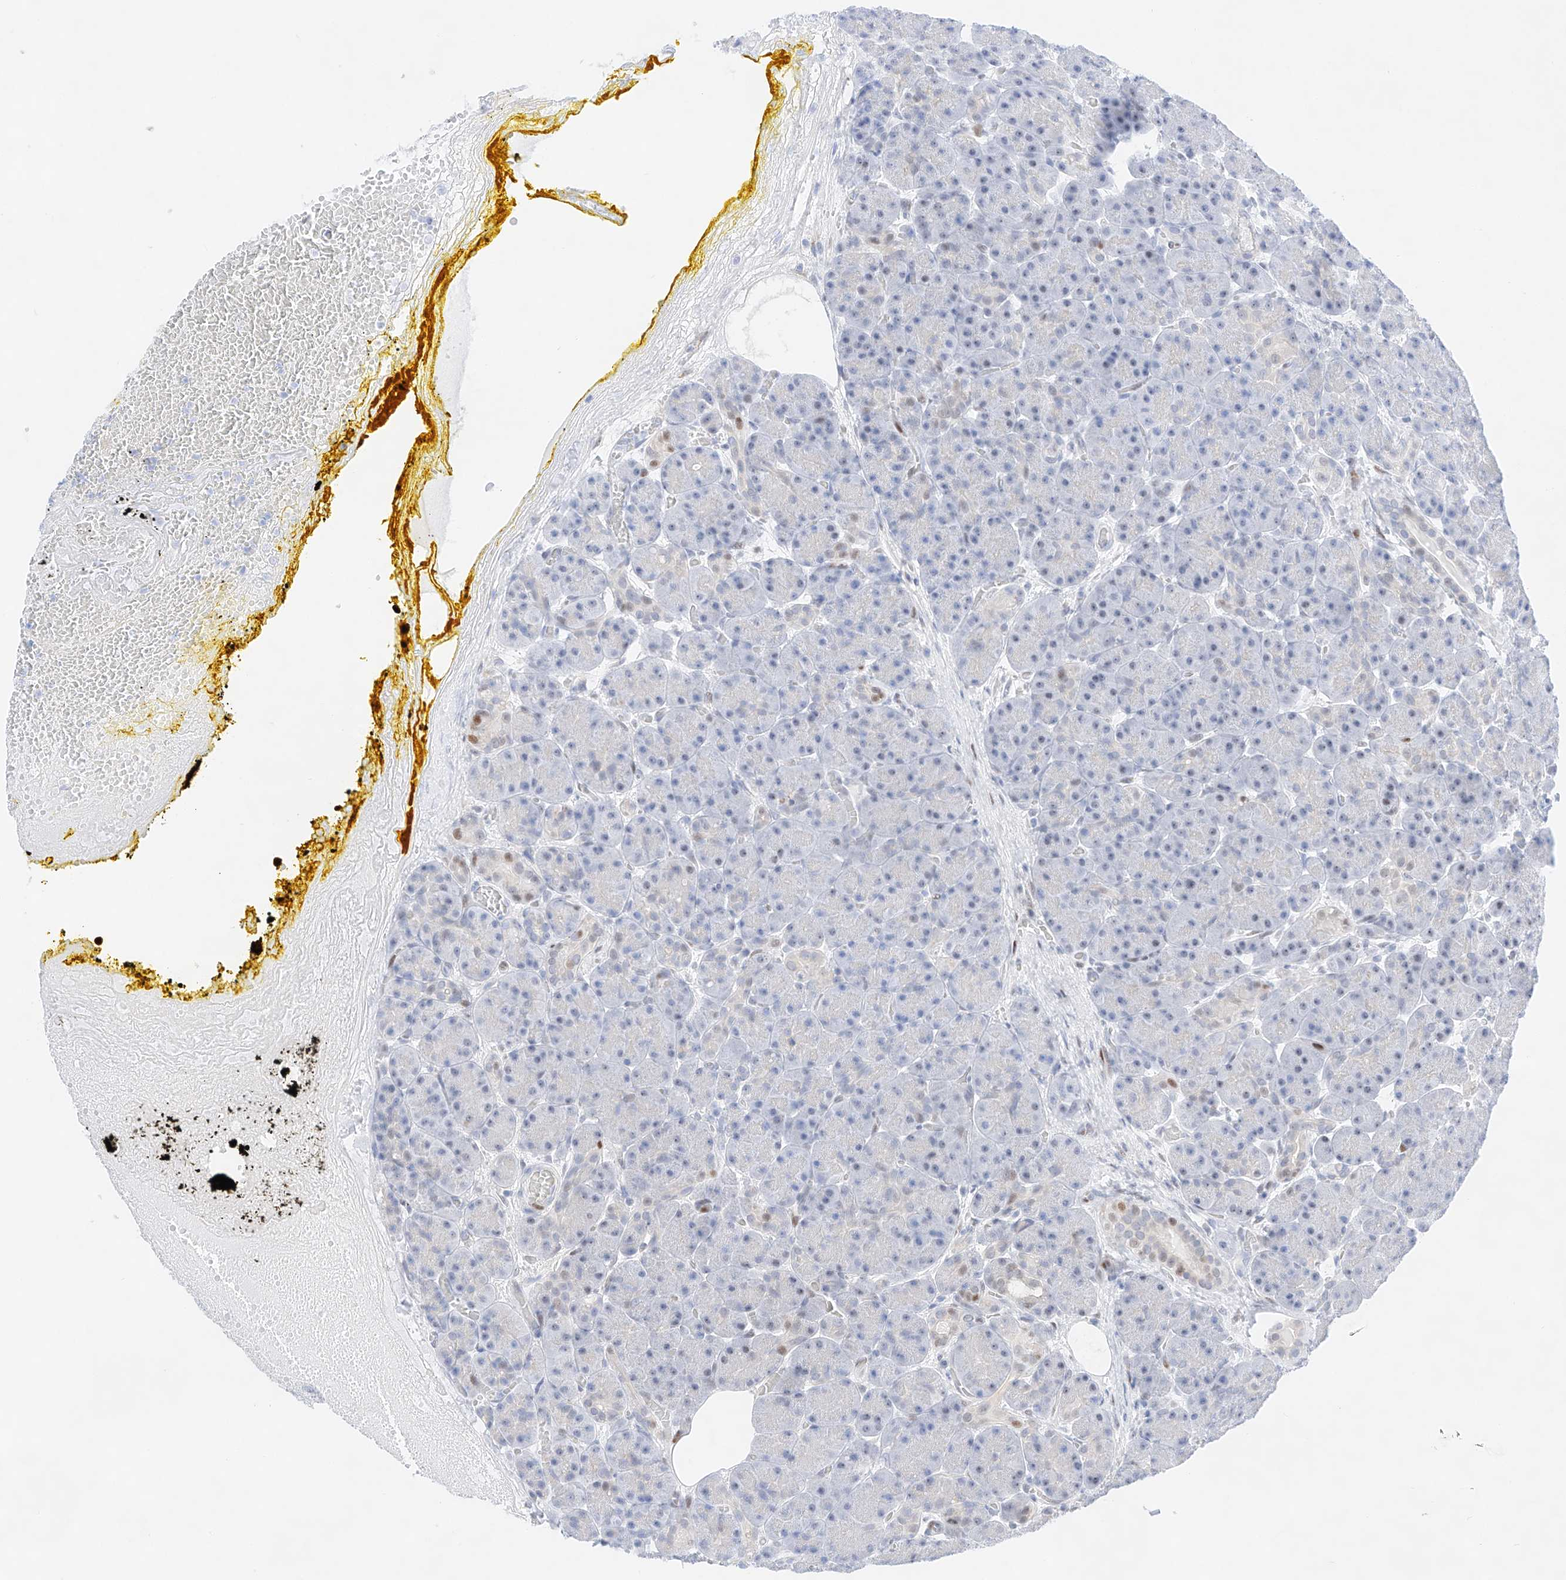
{"staining": {"intensity": "negative", "quantity": "none", "location": "none"}, "tissue": "pancreas", "cell_type": "Exocrine glandular cells", "image_type": "normal", "snomed": [{"axis": "morphology", "description": "Normal tissue, NOS"}, {"axis": "topography", "description": "Pancreas"}], "caption": "Exocrine glandular cells show no significant protein expression in unremarkable pancreas. Brightfield microscopy of IHC stained with DAB (3,3'-diaminobenzidine) (brown) and hematoxylin (blue), captured at high magnification.", "gene": "NT5C3B", "patient": {"sex": "male", "age": 63}}